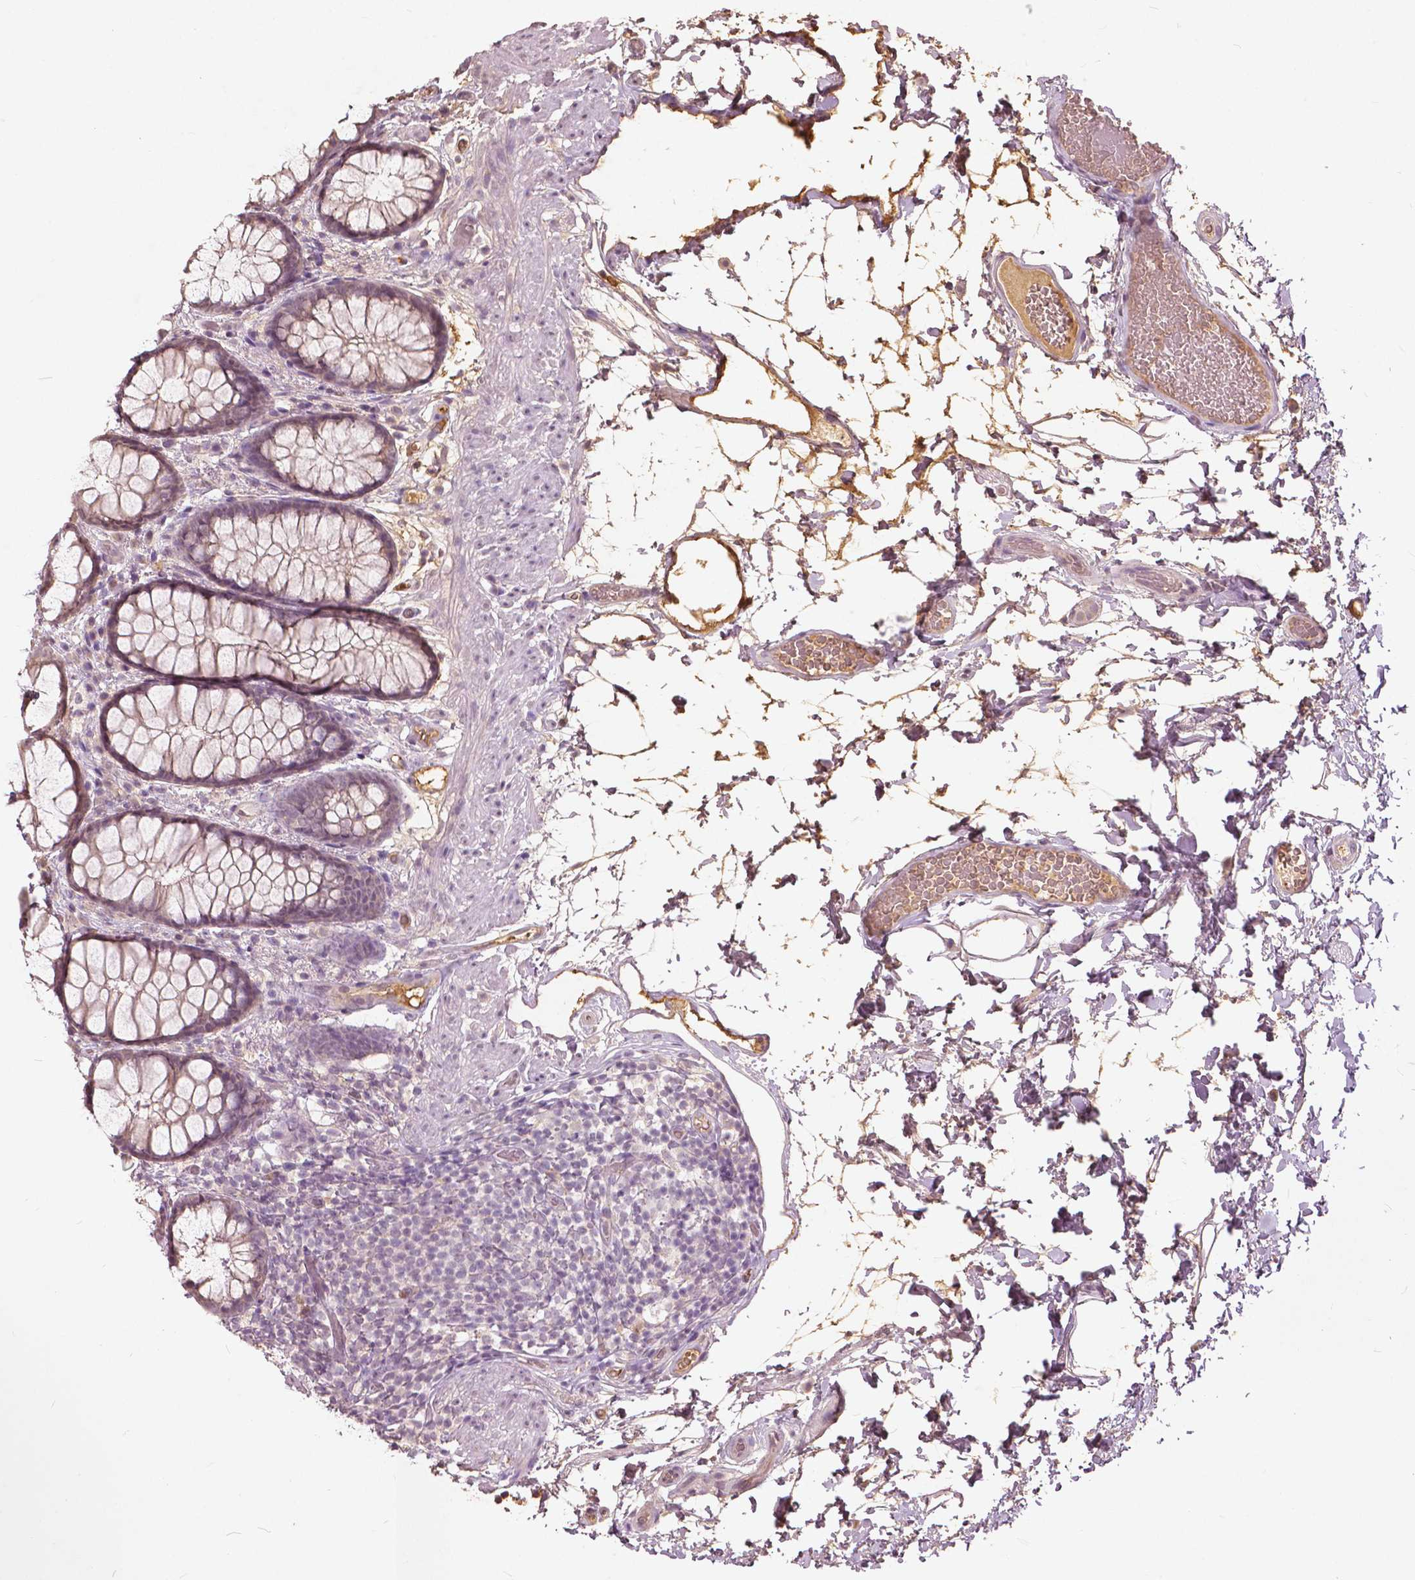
{"staining": {"intensity": "weak", "quantity": "<25%", "location": "cytoplasmic/membranous"}, "tissue": "rectum", "cell_type": "Glandular cells", "image_type": "normal", "snomed": [{"axis": "morphology", "description": "Normal tissue, NOS"}, {"axis": "topography", "description": "Rectum"}], "caption": "This image is of benign rectum stained with IHC to label a protein in brown with the nuclei are counter-stained blue. There is no expression in glandular cells. (DAB (3,3'-diaminobenzidine) immunohistochemistry (IHC), high magnification).", "gene": "ANGPTL4", "patient": {"sex": "female", "age": 62}}